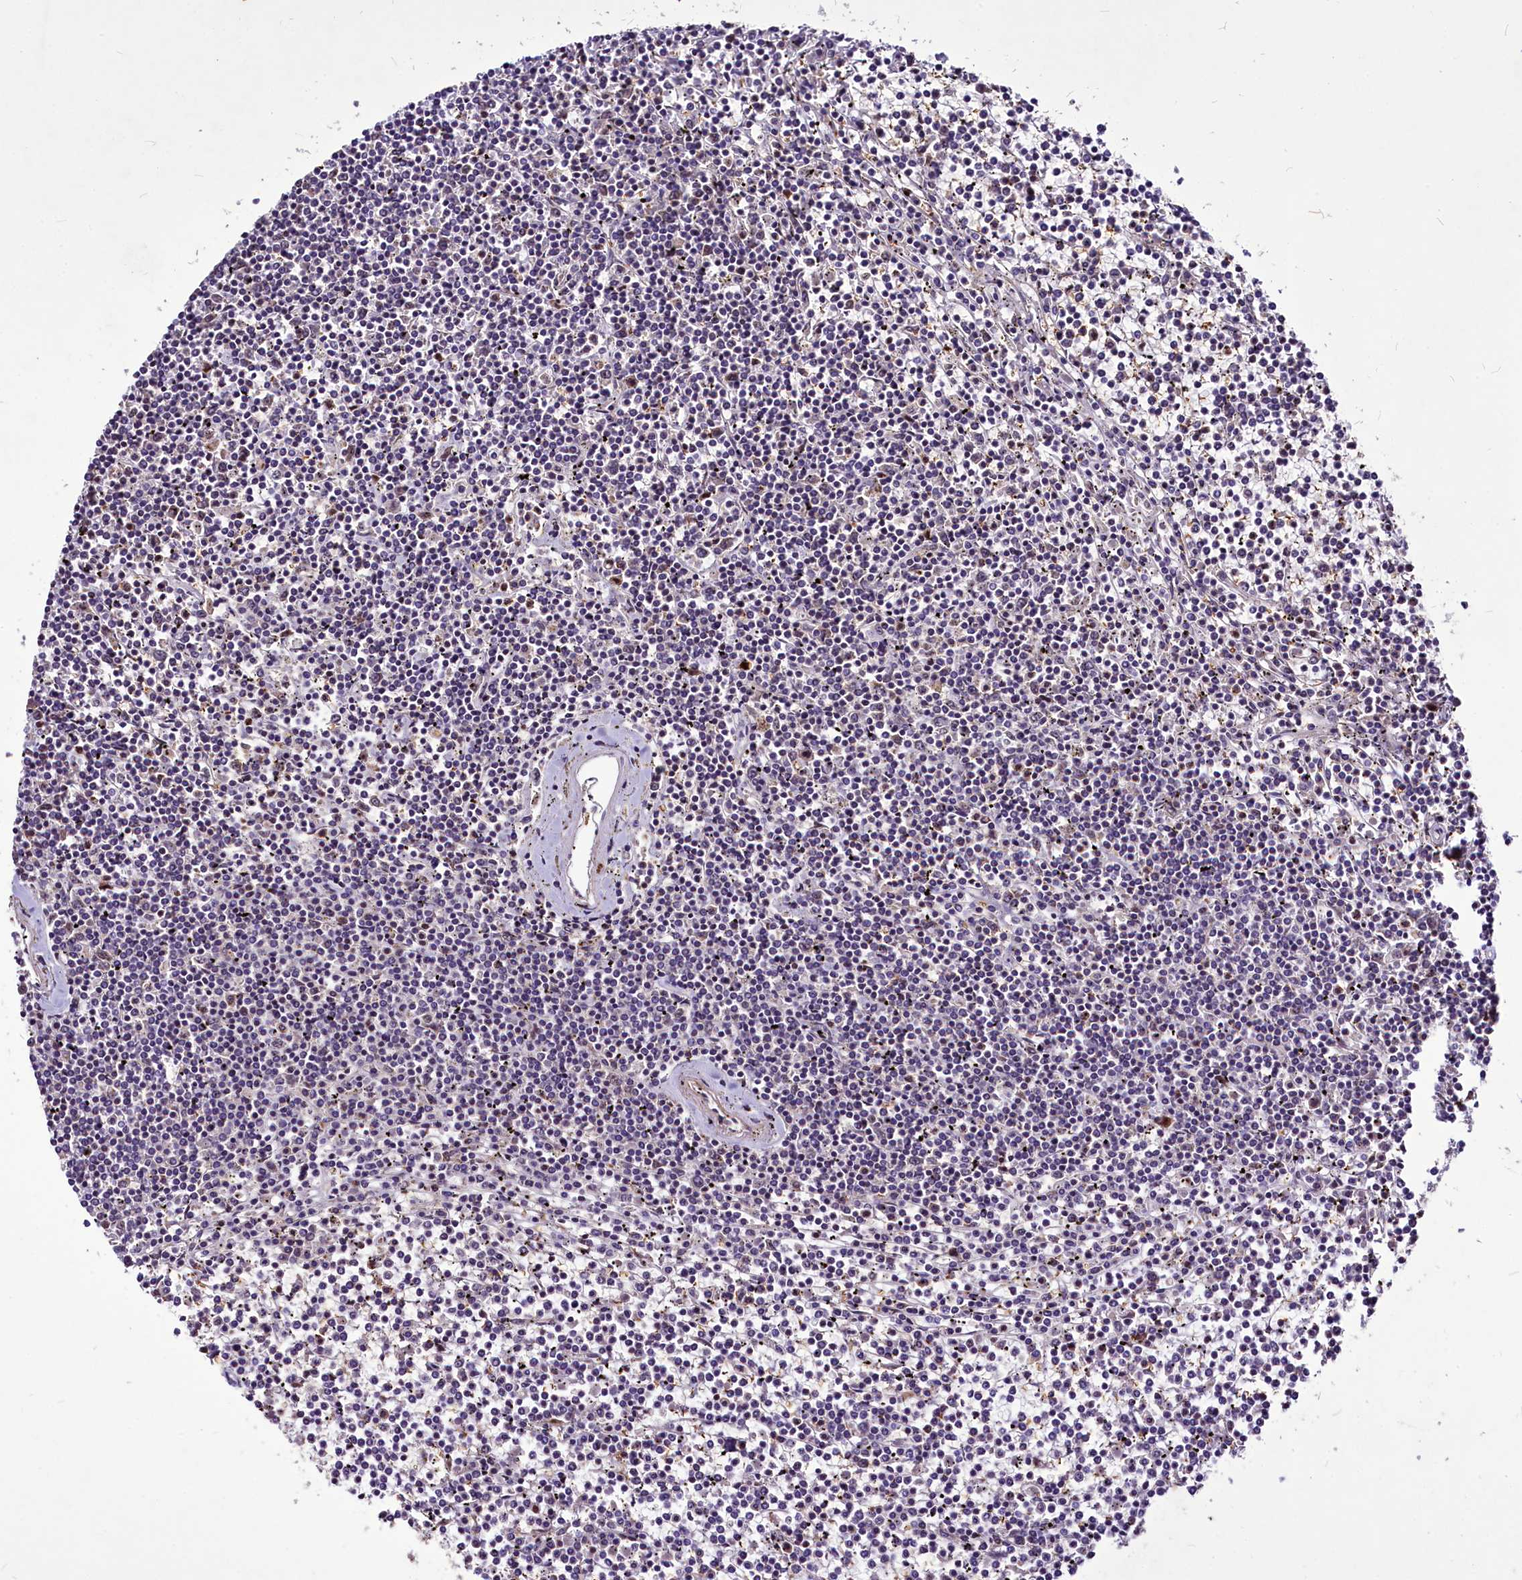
{"staining": {"intensity": "negative", "quantity": "none", "location": "none"}, "tissue": "lymphoma", "cell_type": "Tumor cells", "image_type": "cancer", "snomed": [{"axis": "morphology", "description": "Malignant lymphoma, non-Hodgkin's type, Low grade"}, {"axis": "topography", "description": "Spleen"}], "caption": "Protein analysis of lymphoma displays no significant staining in tumor cells.", "gene": "C11orf86", "patient": {"sex": "female", "age": 19}}